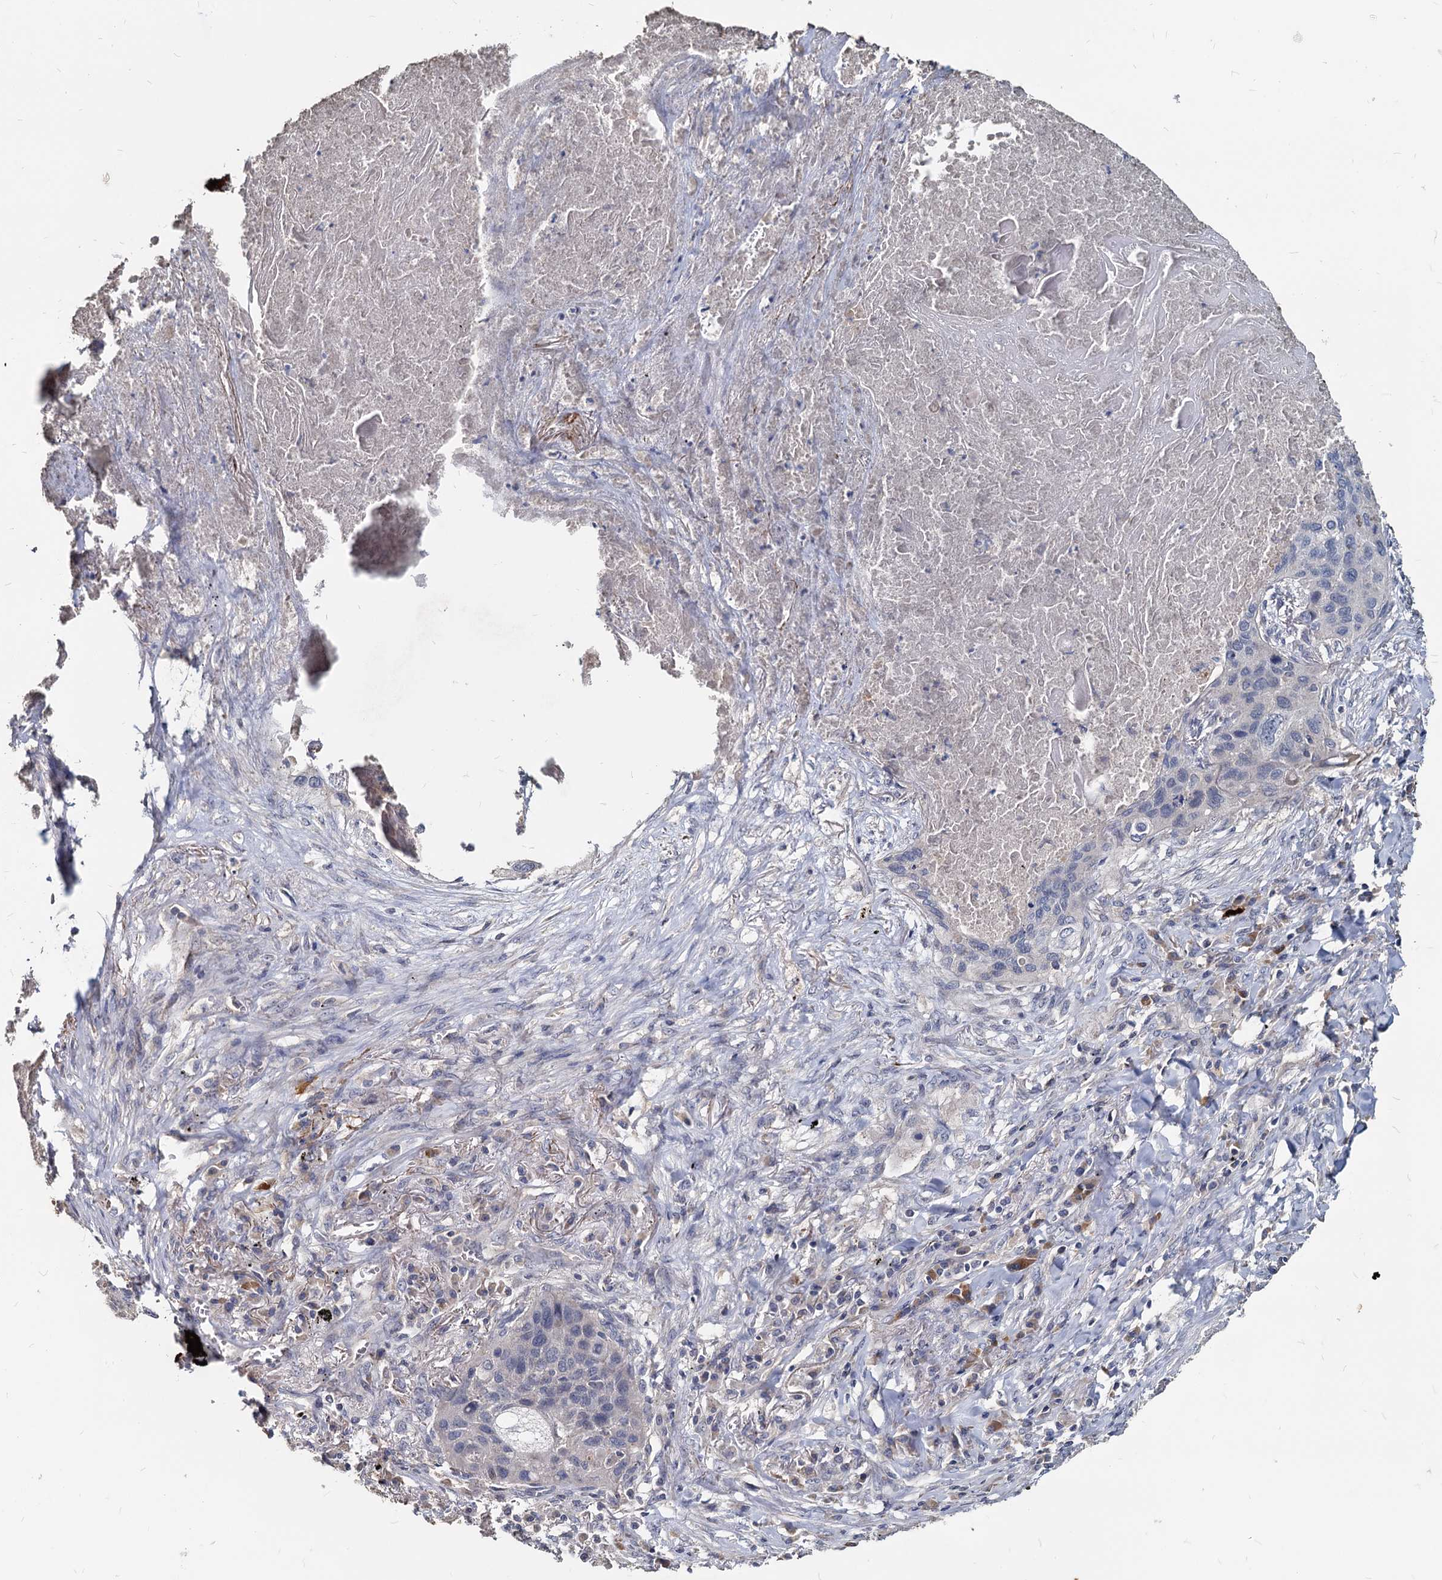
{"staining": {"intensity": "negative", "quantity": "none", "location": "none"}, "tissue": "lung cancer", "cell_type": "Tumor cells", "image_type": "cancer", "snomed": [{"axis": "morphology", "description": "Squamous cell carcinoma, NOS"}, {"axis": "topography", "description": "Lung"}], "caption": "This is a photomicrograph of immunohistochemistry staining of squamous cell carcinoma (lung), which shows no staining in tumor cells.", "gene": "DEPDC4", "patient": {"sex": "female", "age": 63}}